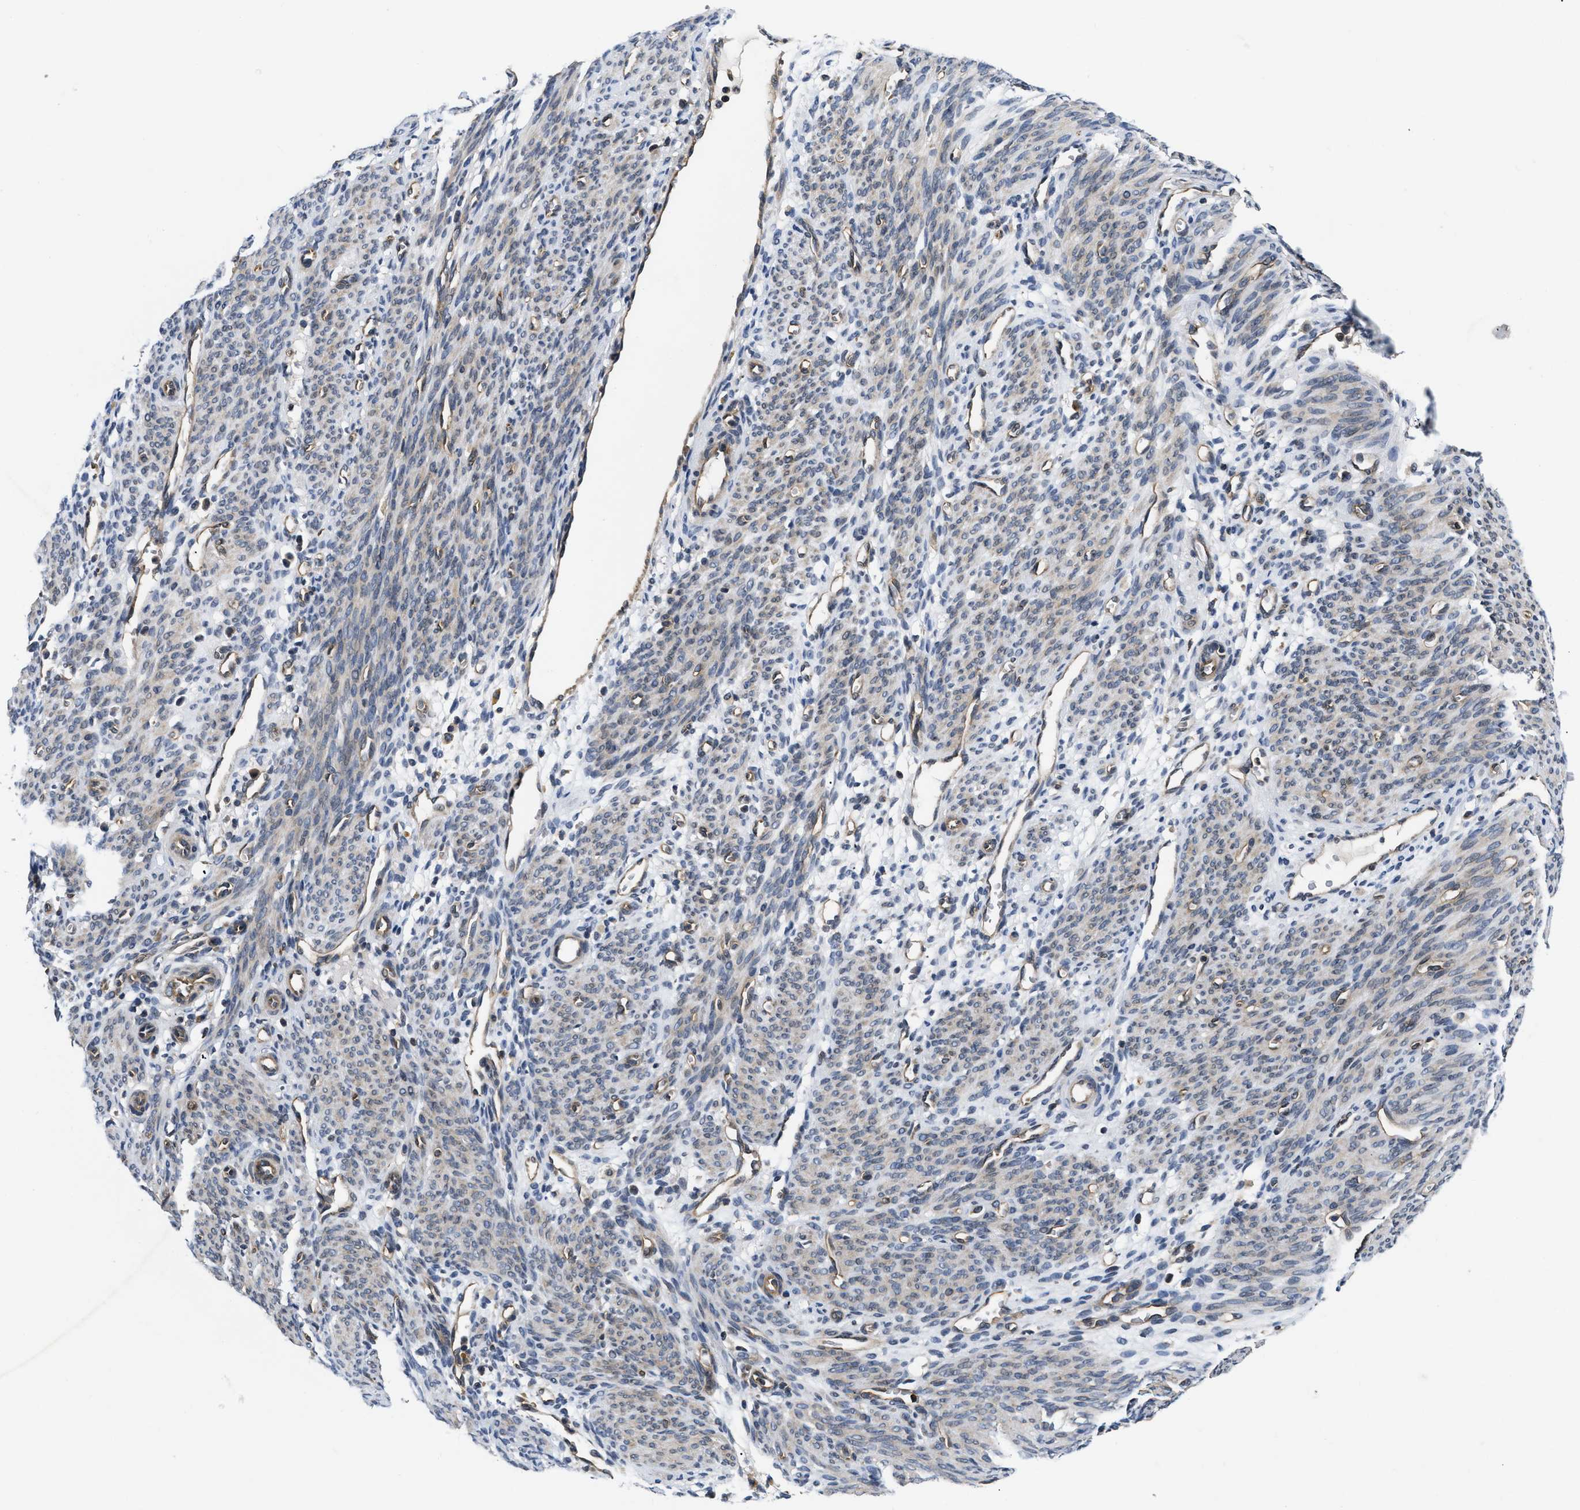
{"staining": {"intensity": "negative", "quantity": "none", "location": "none"}, "tissue": "endometrium", "cell_type": "Cells in endometrial stroma", "image_type": "normal", "snomed": [{"axis": "morphology", "description": "Normal tissue, NOS"}, {"axis": "morphology", "description": "Adenocarcinoma, NOS"}, {"axis": "topography", "description": "Endometrium"}, {"axis": "topography", "description": "Ovary"}], "caption": "The photomicrograph shows no staining of cells in endometrial stroma in benign endometrium.", "gene": "HMGCR", "patient": {"sex": "female", "age": 68}}